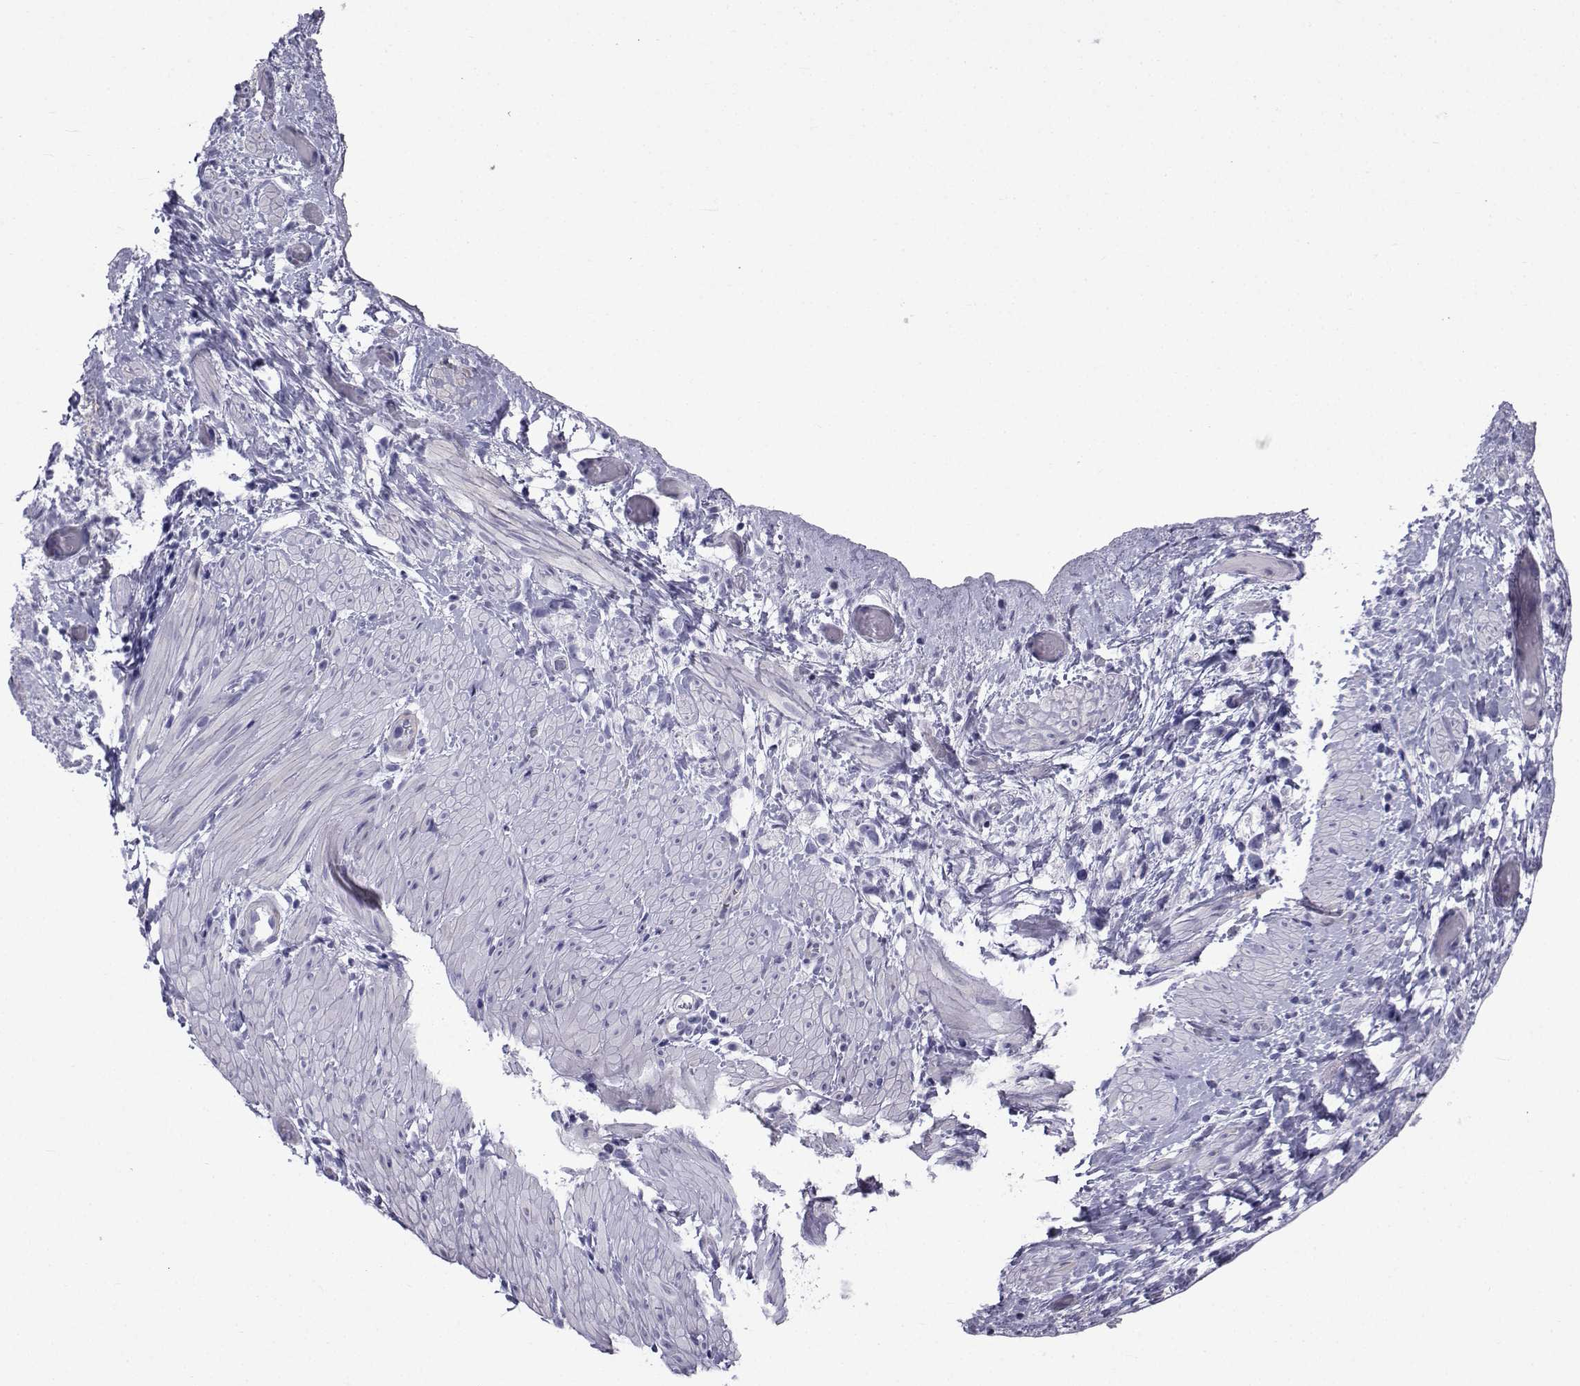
{"staining": {"intensity": "negative", "quantity": "none", "location": "none"}, "tissue": "stomach cancer", "cell_type": "Tumor cells", "image_type": "cancer", "snomed": [{"axis": "morphology", "description": "Adenocarcinoma, NOS"}, {"axis": "topography", "description": "Stomach"}], "caption": "Protein analysis of stomach cancer (adenocarcinoma) demonstrates no significant positivity in tumor cells. (DAB IHC, high magnification).", "gene": "SPANXD", "patient": {"sex": "female", "age": 59}}